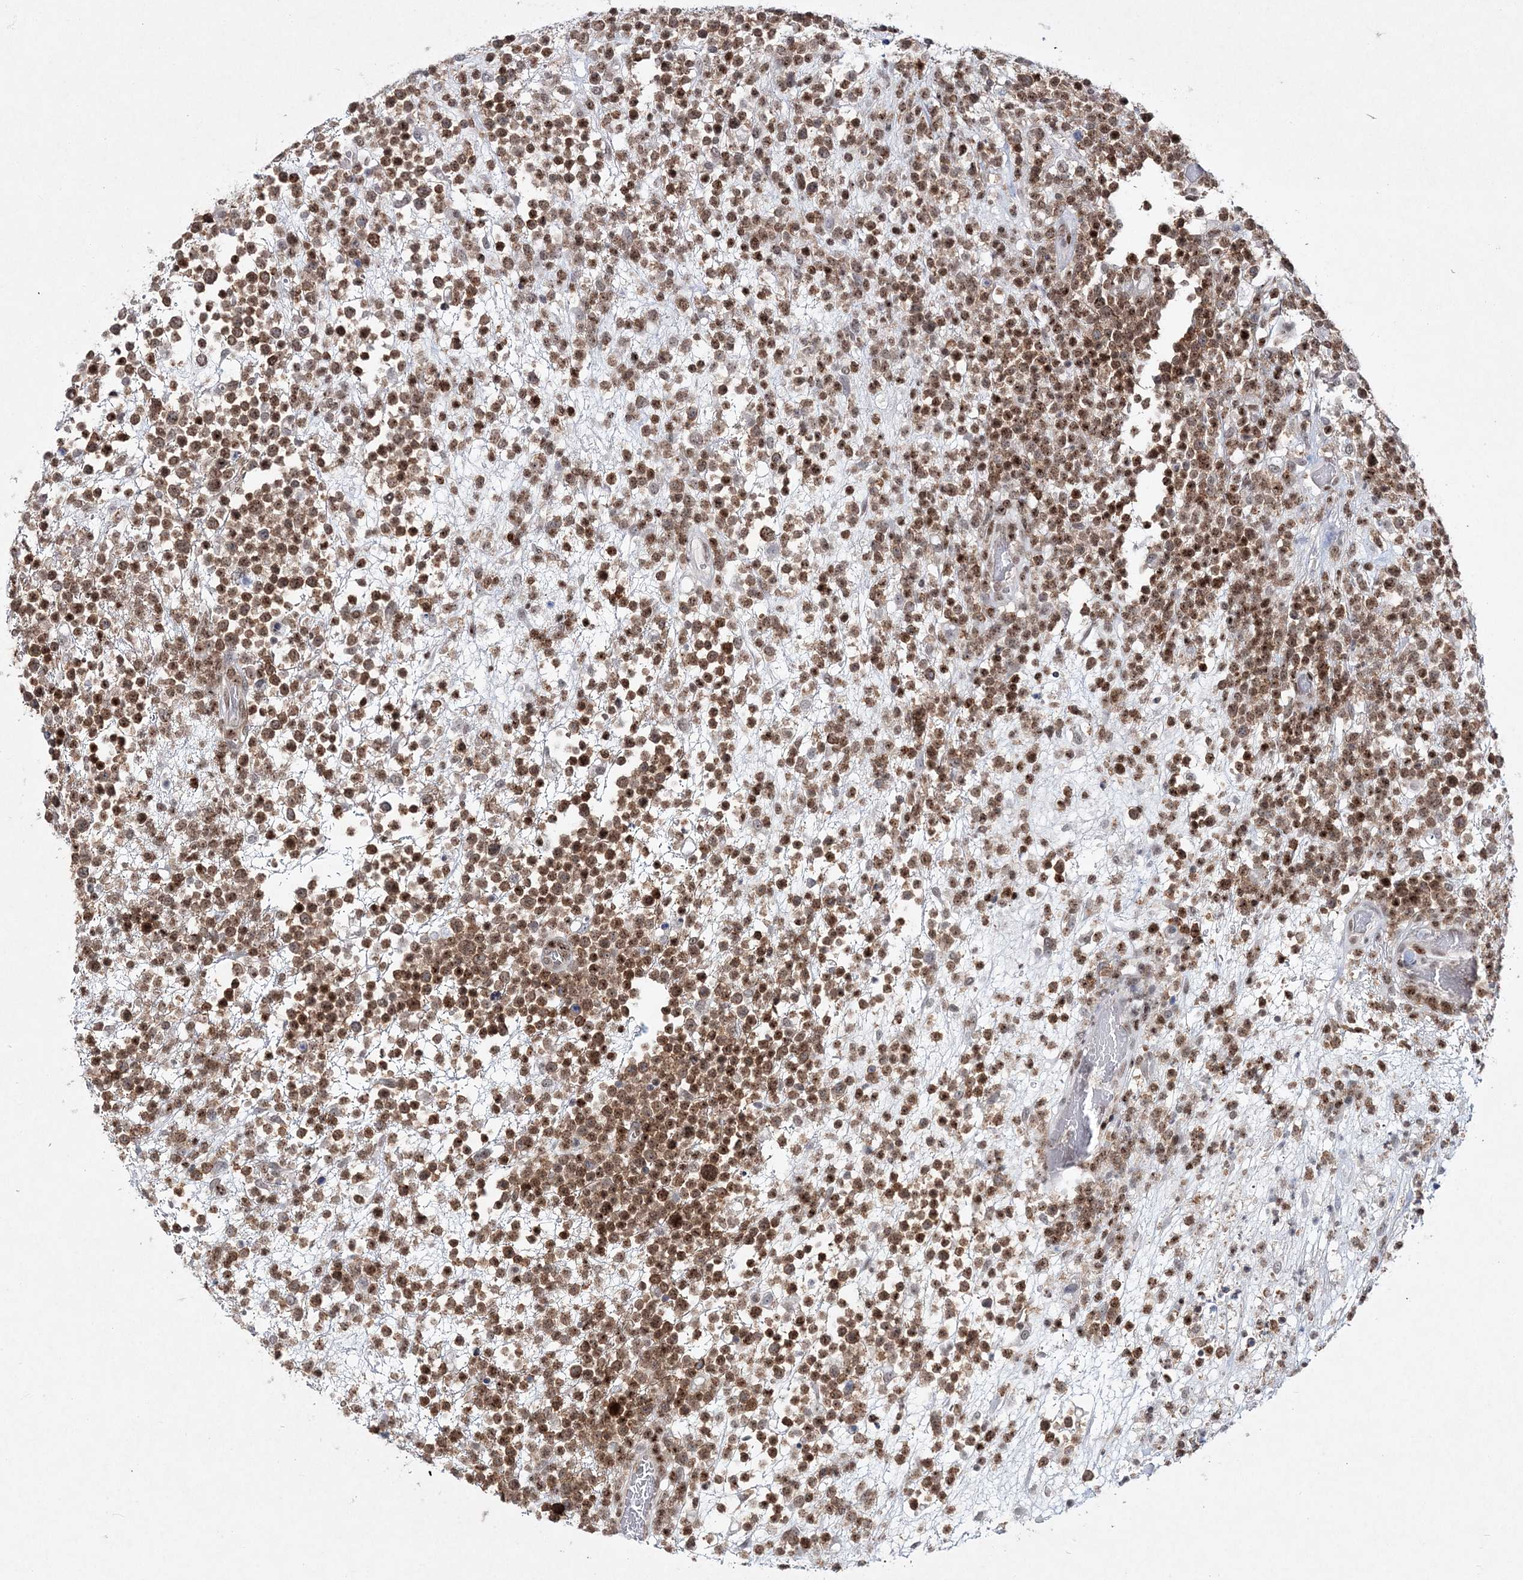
{"staining": {"intensity": "moderate", "quantity": ">75%", "location": "nuclear"}, "tissue": "lymphoma", "cell_type": "Tumor cells", "image_type": "cancer", "snomed": [{"axis": "morphology", "description": "Malignant lymphoma, non-Hodgkin's type, High grade"}, {"axis": "topography", "description": "Colon"}], "caption": "Immunohistochemistry (IHC) image of human lymphoma stained for a protein (brown), which displays medium levels of moderate nuclear staining in about >75% of tumor cells.", "gene": "LRRFIP2", "patient": {"sex": "female", "age": 53}}